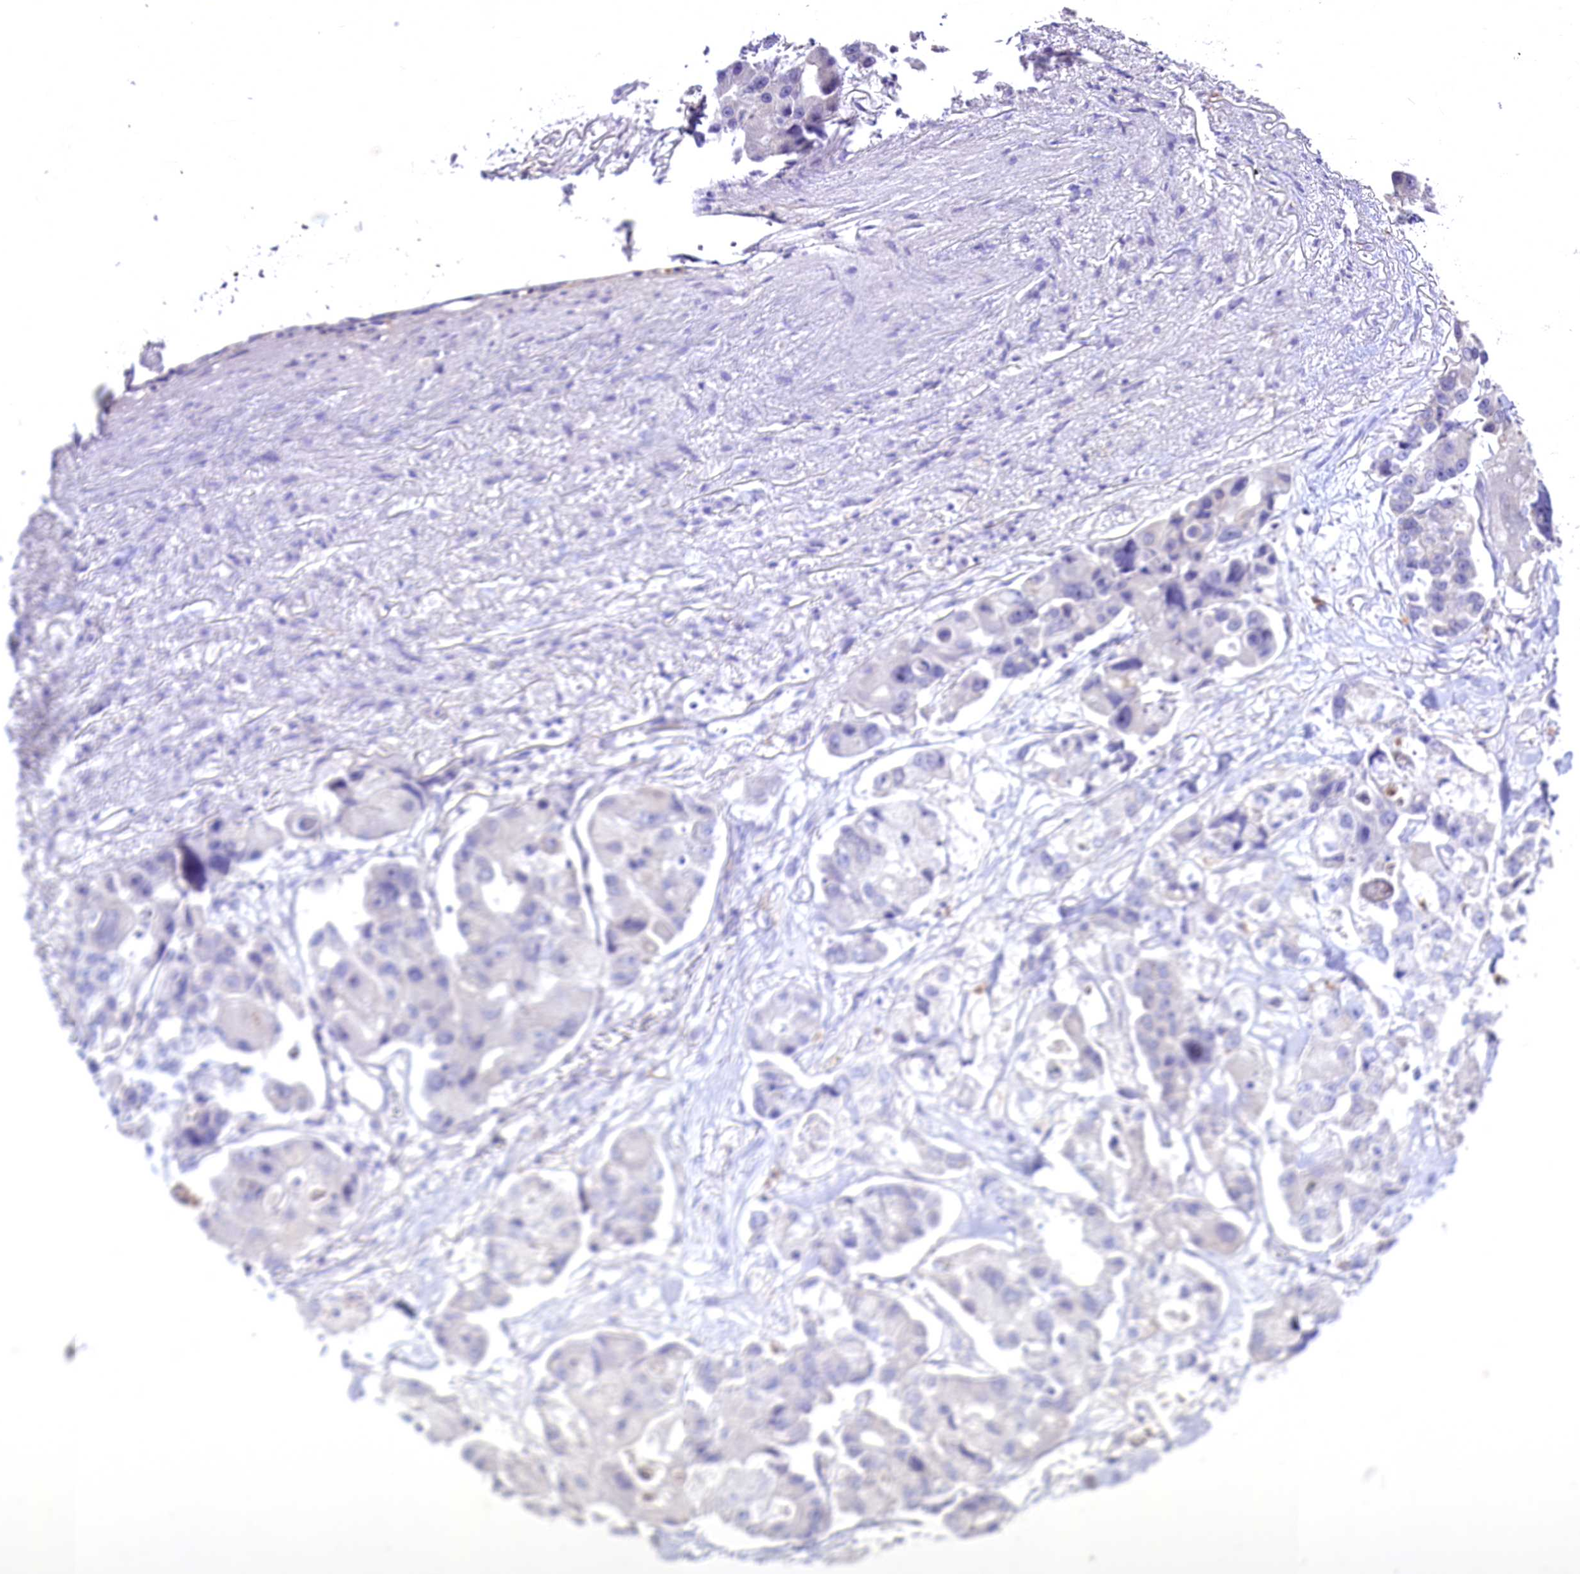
{"staining": {"intensity": "negative", "quantity": "none", "location": "none"}, "tissue": "lung cancer", "cell_type": "Tumor cells", "image_type": "cancer", "snomed": [{"axis": "morphology", "description": "Adenocarcinoma, NOS"}, {"axis": "topography", "description": "Lung"}], "caption": "The photomicrograph exhibits no staining of tumor cells in lung cancer (adenocarcinoma). The staining was performed using DAB (3,3'-diaminobenzidine) to visualize the protein expression in brown, while the nuclei were stained in blue with hematoxylin (Magnification: 20x).", "gene": "FAM209B", "patient": {"sex": "female", "age": 54}}